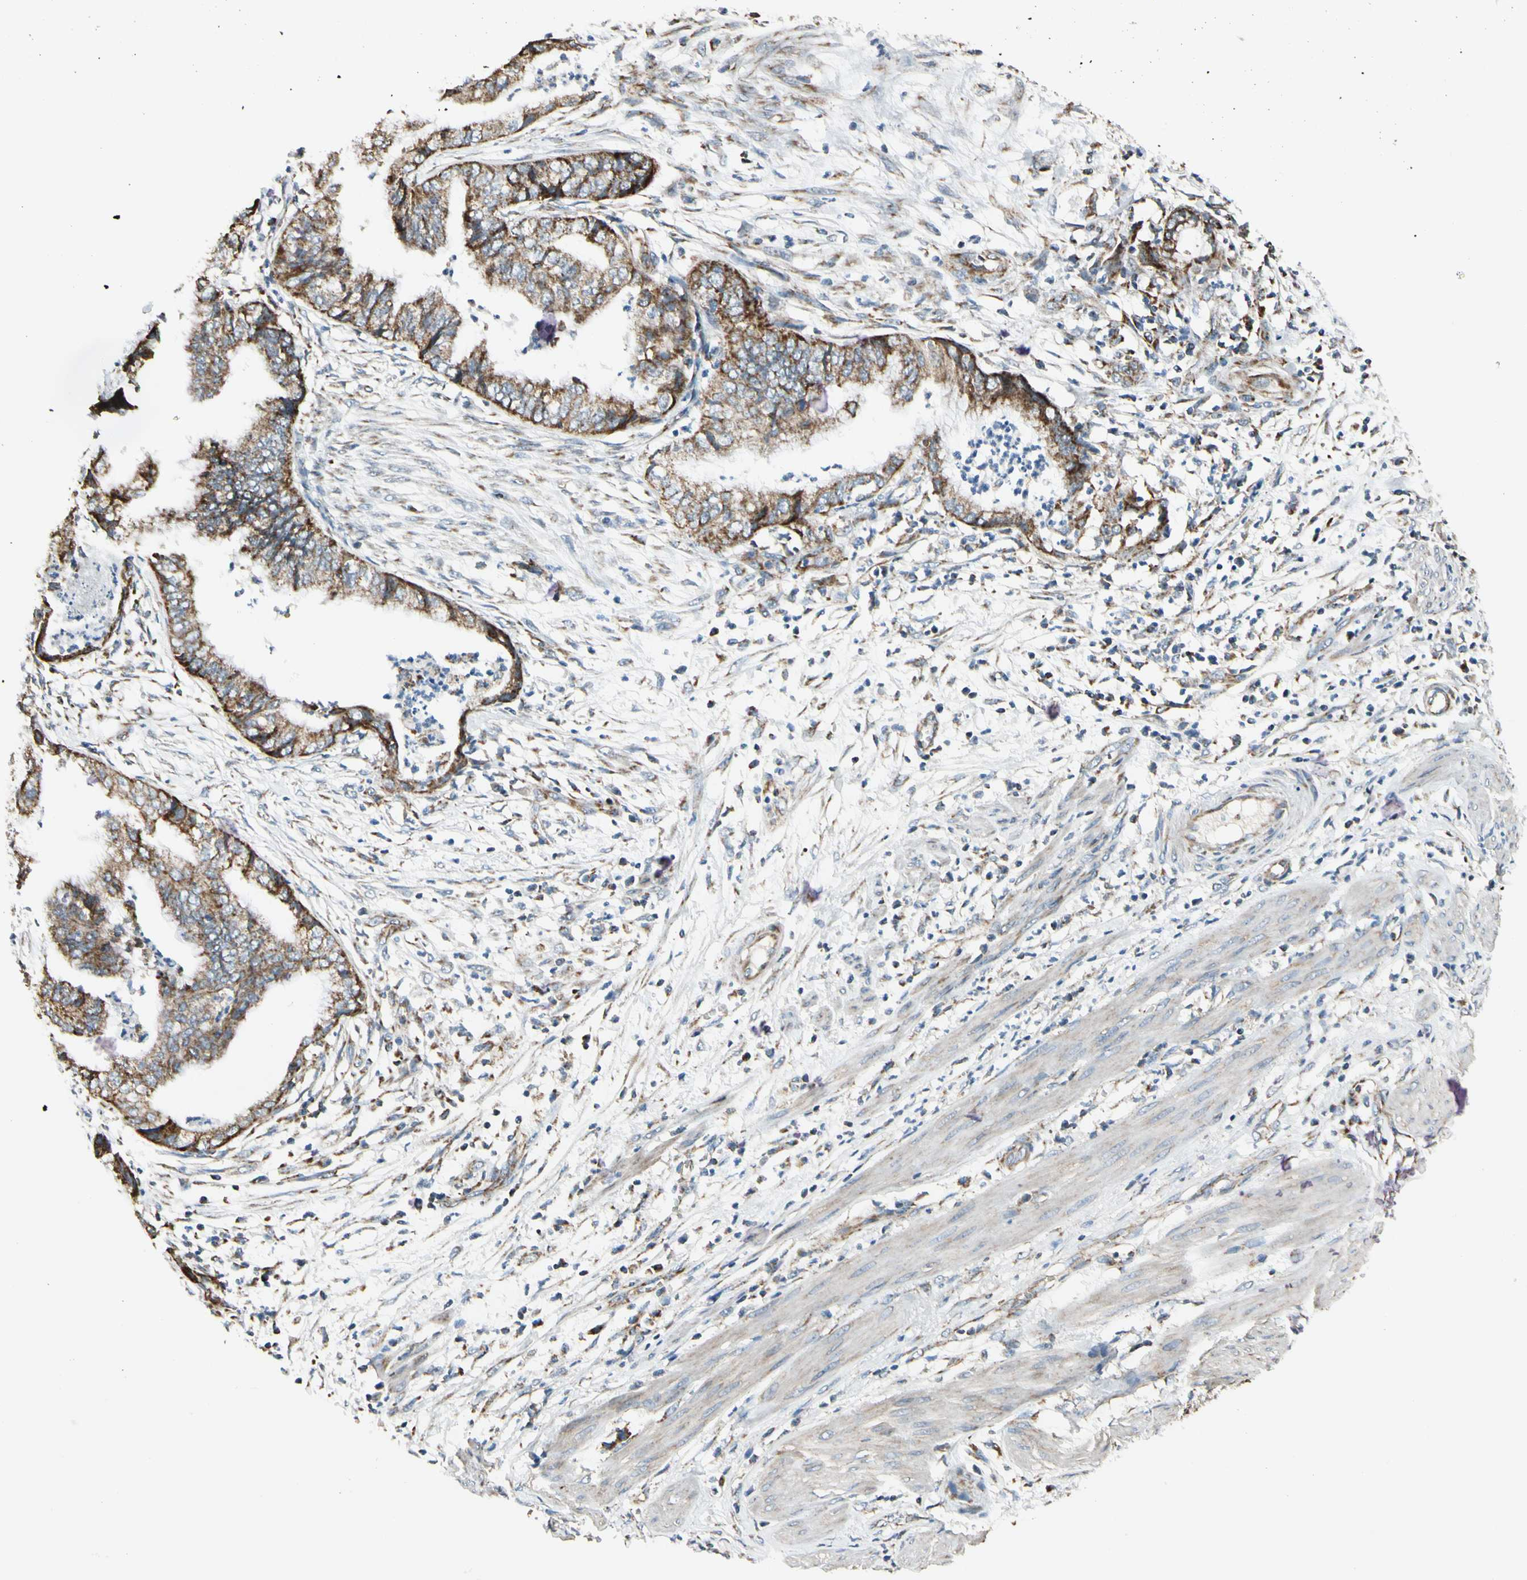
{"staining": {"intensity": "strong", "quantity": ">75%", "location": "cytoplasmic/membranous"}, "tissue": "endometrial cancer", "cell_type": "Tumor cells", "image_type": "cancer", "snomed": [{"axis": "morphology", "description": "Necrosis, NOS"}, {"axis": "morphology", "description": "Adenocarcinoma, NOS"}, {"axis": "topography", "description": "Endometrium"}], "caption": "Approximately >75% of tumor cells in adenocarcinoma (endometrial) exhibit strong cytoplasmic/membranous protein expression as visualized by brown immunohistochemical staining.", "gene": "EPHB3", "patient": {"sex": "female", "age": 79}}